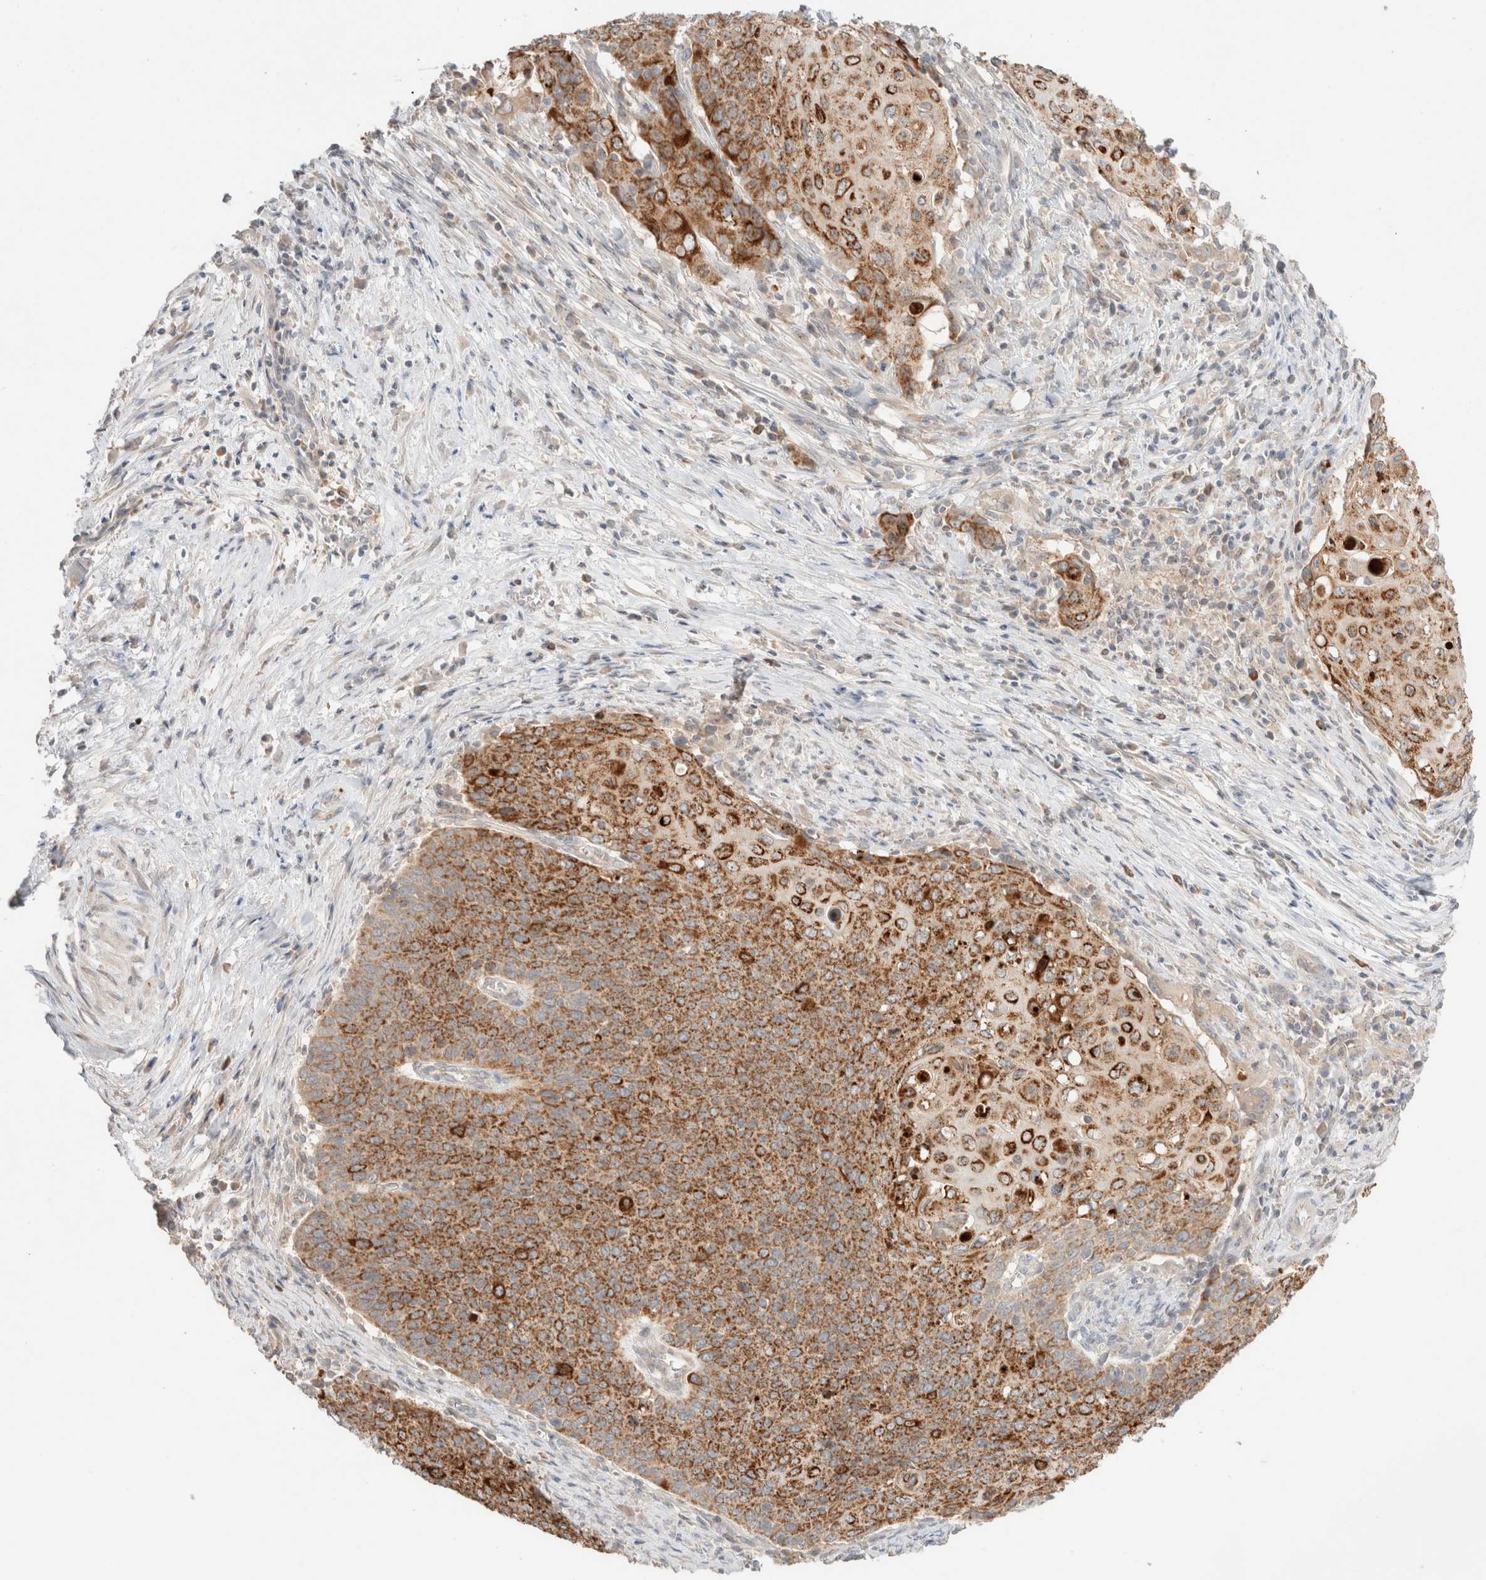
{"staining": {"intensity": "strong", "quantity": ">75%", "location": "cytoplasmic/membranous"}, "tissue": "cervical cancer", "cell_type": "Tumor cells", "image_type": "cancer", "snomed": [{"axis": "morphology", "description": "Squamous cell carcinoma, NOS"}, {"axis": "topography", "description": "Cervix"}], "caption": "Brown immunohistochemical staining in human cervical cancer exhibits strong cytoplasmic/membranous expression in approximately >75% of tumor cells.", "gene": "TRIM41", "patient": {"sex": "female", "age": 39}}